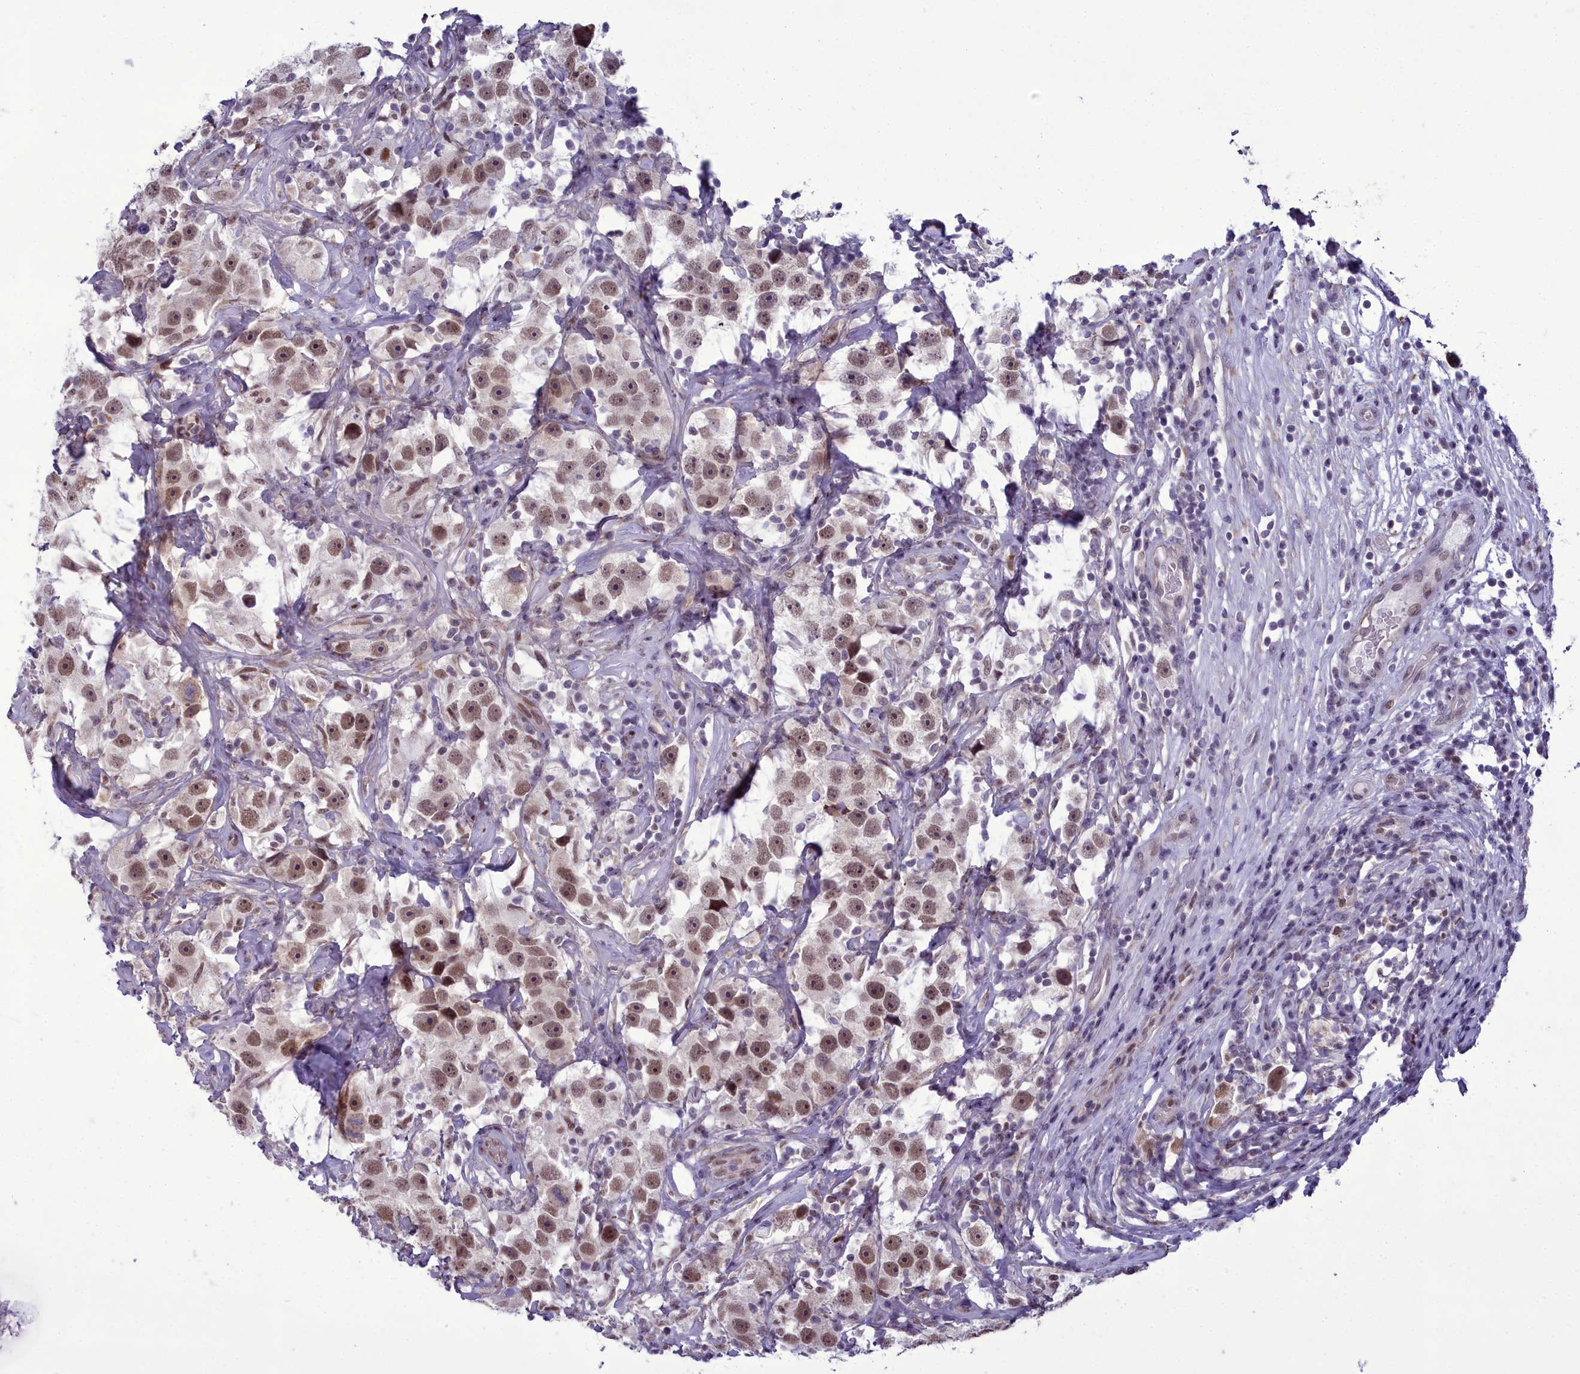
{"staining": {"intensity": "moderate", "quantity": ">75%", "location": "nuclear"}, "tissue": "testis cancer", "cell_type": "Tumor cells", "image_type": "cancer", "snomed": [{"axis": "morphology", "description": "Seminoma, NOS"}, {"axis": "topography", "description": "Testis"}], "caption": "IHC staining of seminoma (testis), which demonstrates medium levels of moderate nuclear staining in approximately >75% of tumor cells indicating moderate nuclear protein positivity. The staining was performed using DAB (3,3'-diaminobenzidine) (brown) for protein detection and nuclei were counterstained in hematoxylin (blue).", "gene": "CEACAM19", "patient": {"sex": "male", "age": 49}}